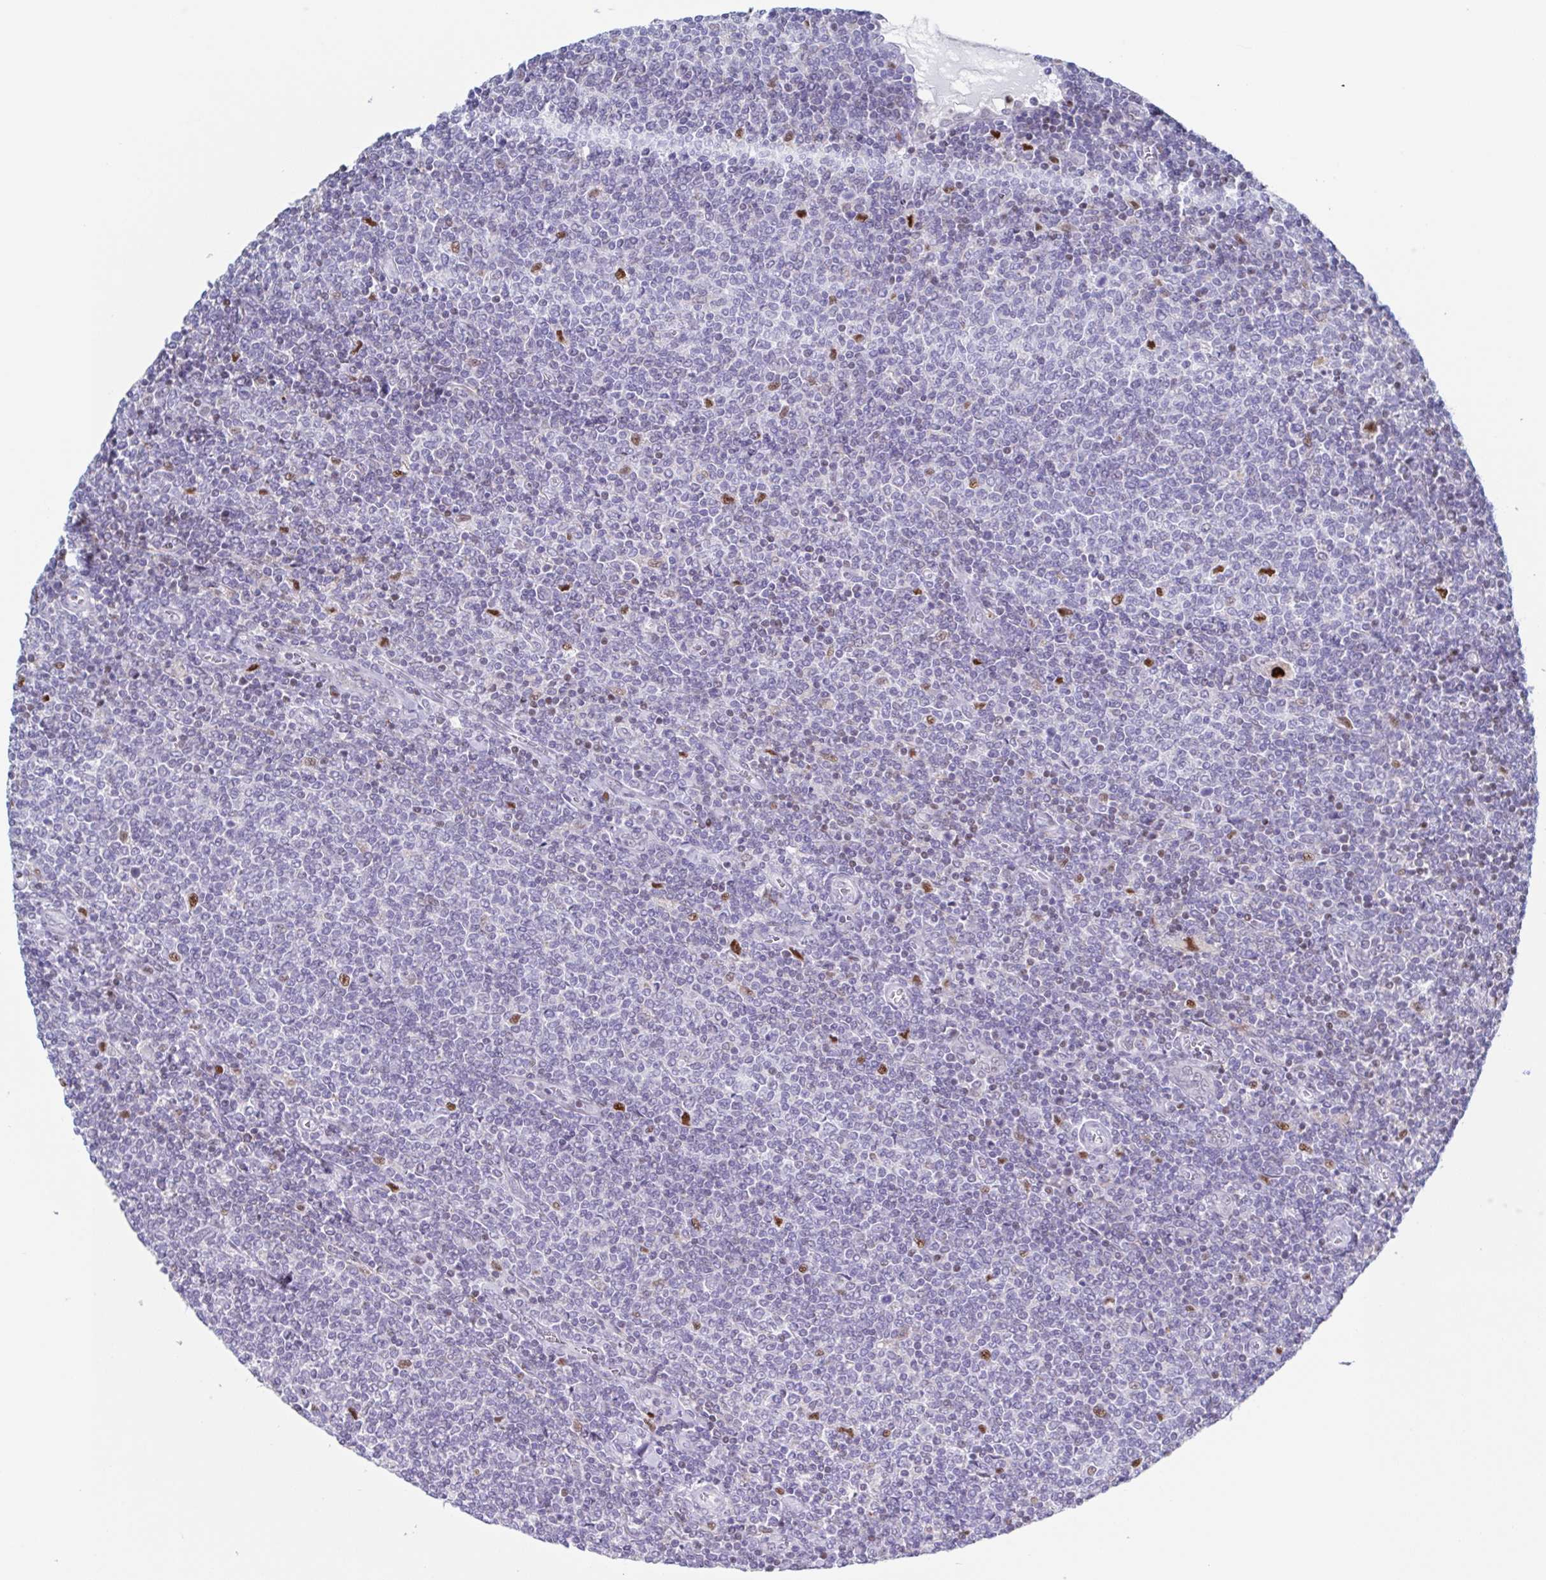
{"staining": {"intensity": "negative", "quantity": "none", "location": "none"}, "tissue": "lymphoma", "cell_type": "Tumor cells", "image_type": "cancer", "snomed": [{"axis": "morphology", "description": "Malignant lymphoma, non-Hodgkin's type, Low grade"}, {"axis": "topography", "description": "Lymph node"}], "caption": "Immunohistochemistry (IHC) image of neoplastic tissue: malignant lymphoma, non-Hodgkin's type (low-grade) stained with DAB (3,3'-diaminobenzidine) demonstrates no significant protein staining in tumor cells.", "gene": "PBOV1", "patient": {"sex": "male", "age": 52}}